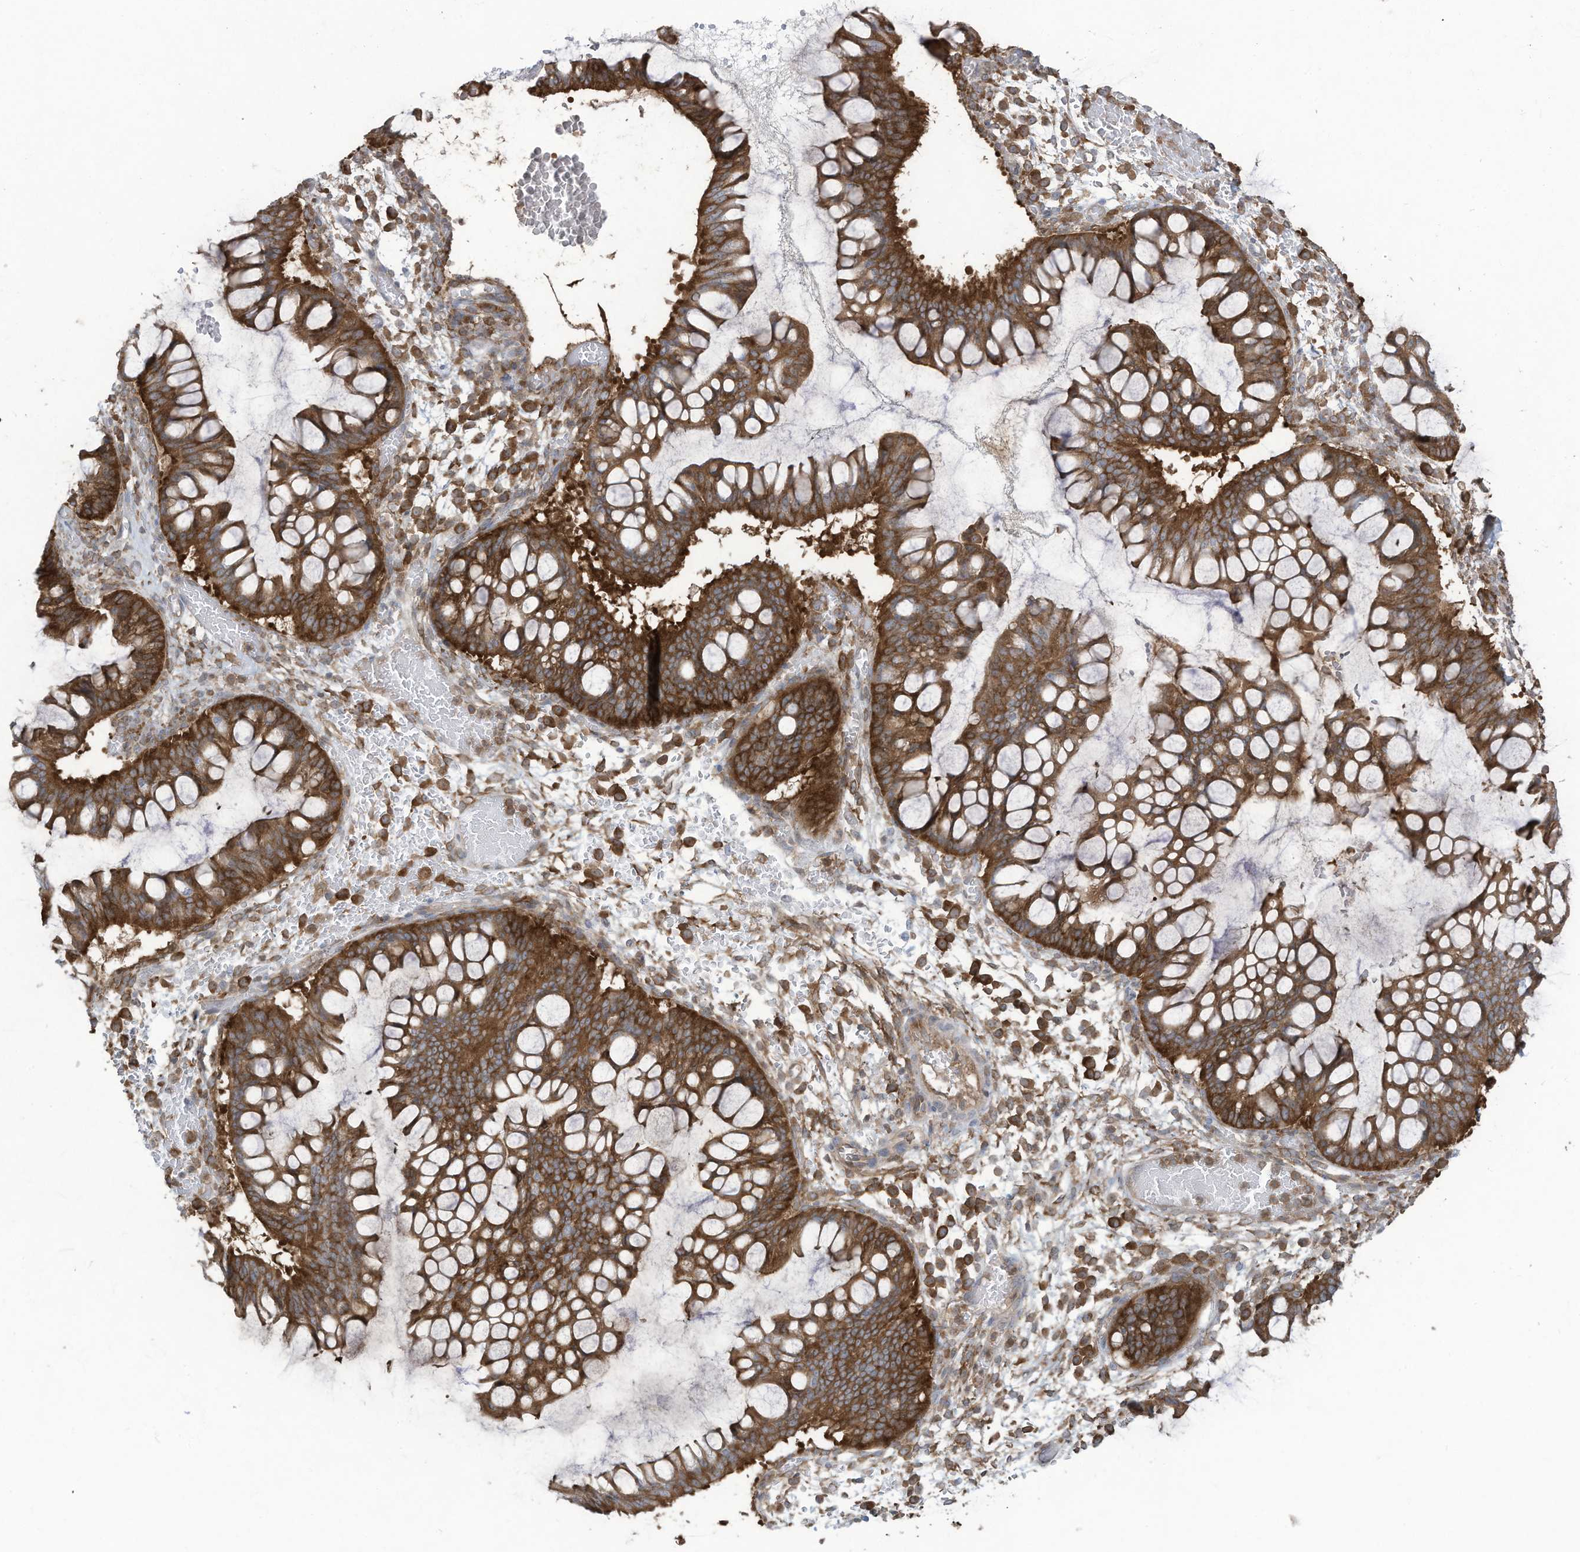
{"staining": {"intensity": "moderate", "quantity": ">75%", "location": "cytoplasmic/membranous"}, "tissue": "ovarian cancer", "cell_type": "Tumor cells", "image_type": "cancer", "snomed": [{"axis": "morphology", "description": "Cystadenocarcinoma, mucinous, NOS"}, {"axis": "topography", "description": "Ovary"}], "caption": "An IHC micrograph of tumor tissue is shown. Protein staining in brown shows moderate cytoplasmic/membranous positivity in ovarian cancer within tumor cells. The protein of interest is shown in brown color, while the nuclei are stained blue.", "gene": "OLA1", "patient": {"sex": "female", "age": 73}}